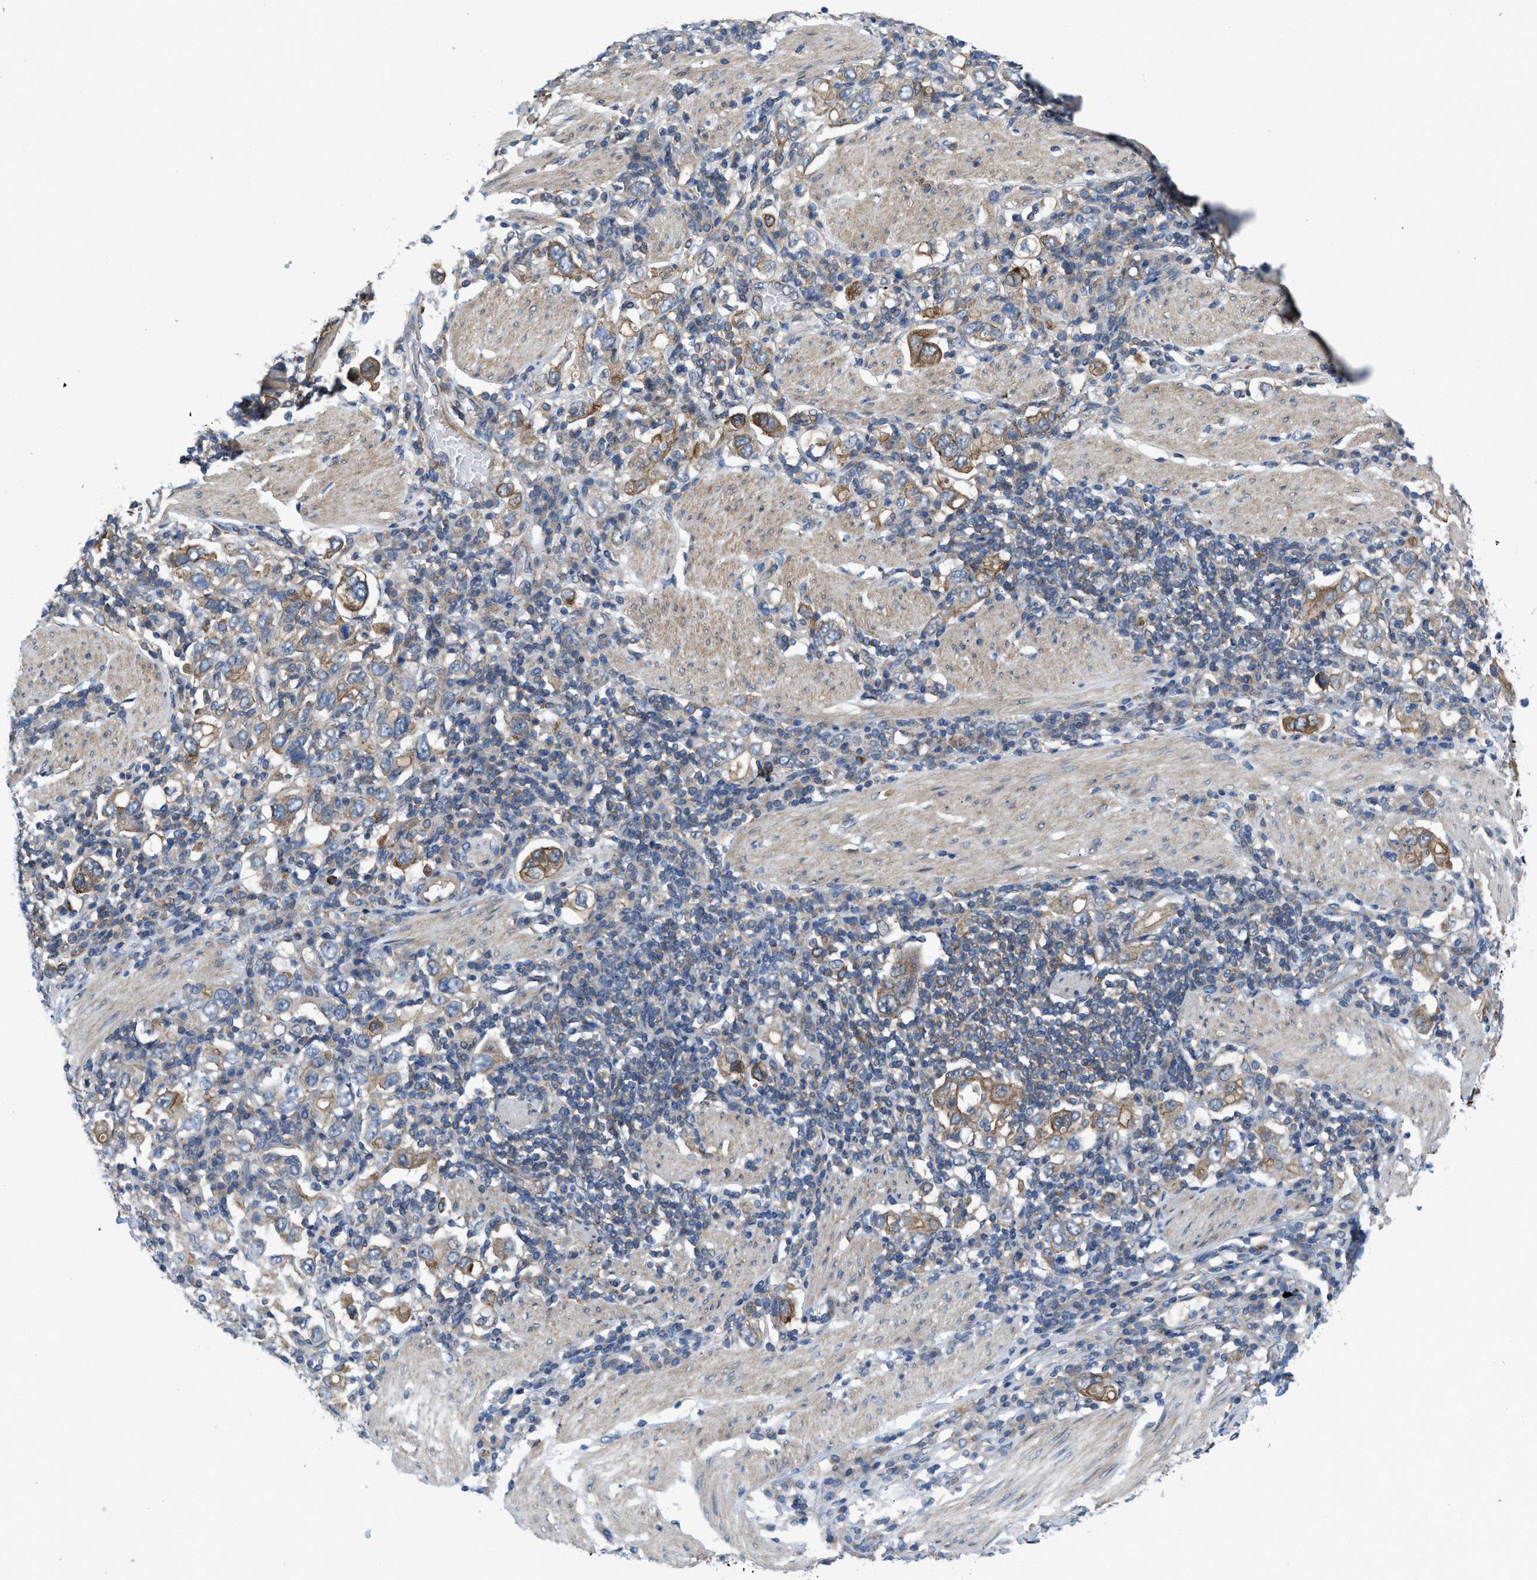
{"staining": {"intensity": "moderate", "quantity": ">75%", "location": "cytoplasmic/membranous"}, "tissue": "stomach cancer", "cell_type": "Tumor cells", "image_type": "cancer", "snomed": [{"axis": "morphology", "description": "Adenocarcinoma, NOS"}, {"axis": "topography", "description": "Stomach, upper"}], "caption": "This histopathology image exhibits immunohistochemistry (IHC) staining of stomach cancer (adenocarcinoma), with medium moderate cytoplasmic/membranous positivity in approximately >75% of tumor cells.", "gene": "MYO18A", "patient": {"sex": "male", "age": 62}}